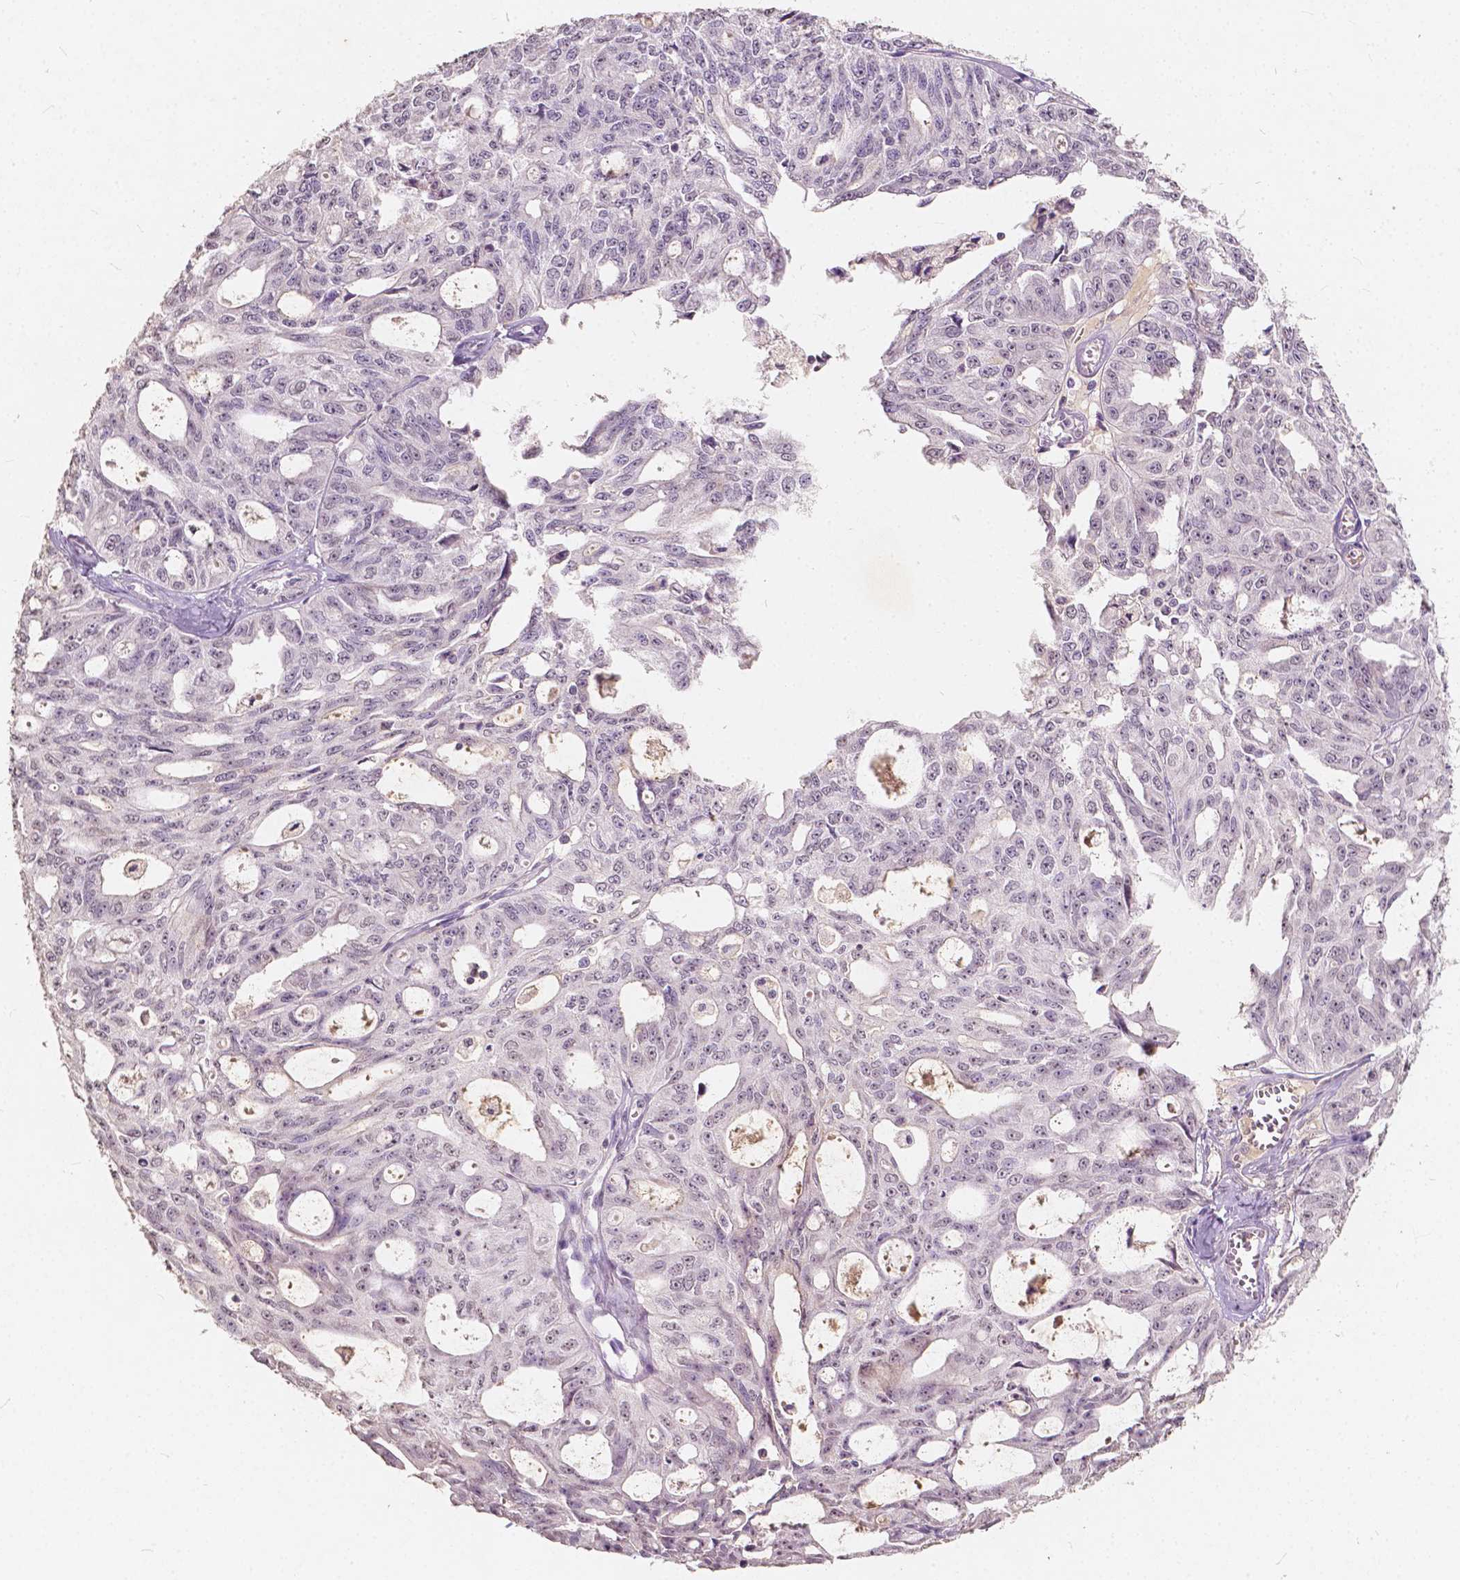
{"staining": {"intensity": "negative", "quantity": "none", "location": "none"}, "tissue": "ovarian cancer", "cell_type": "Tumor cells", "image_type": "cancer", "snomed": [{"axis": "morphology", "description": "Carcinoma, endometroid"}, {"axis": "topography", "description": "Ovary"}], "caption": "DAB (3,3'-diaminobenzidine) immunohistochemical staining of human ovarian cancer reveals no significant expression in tumor cells.", "gene": "SOX15", "patient": {"sex": "female", "age": 65}}